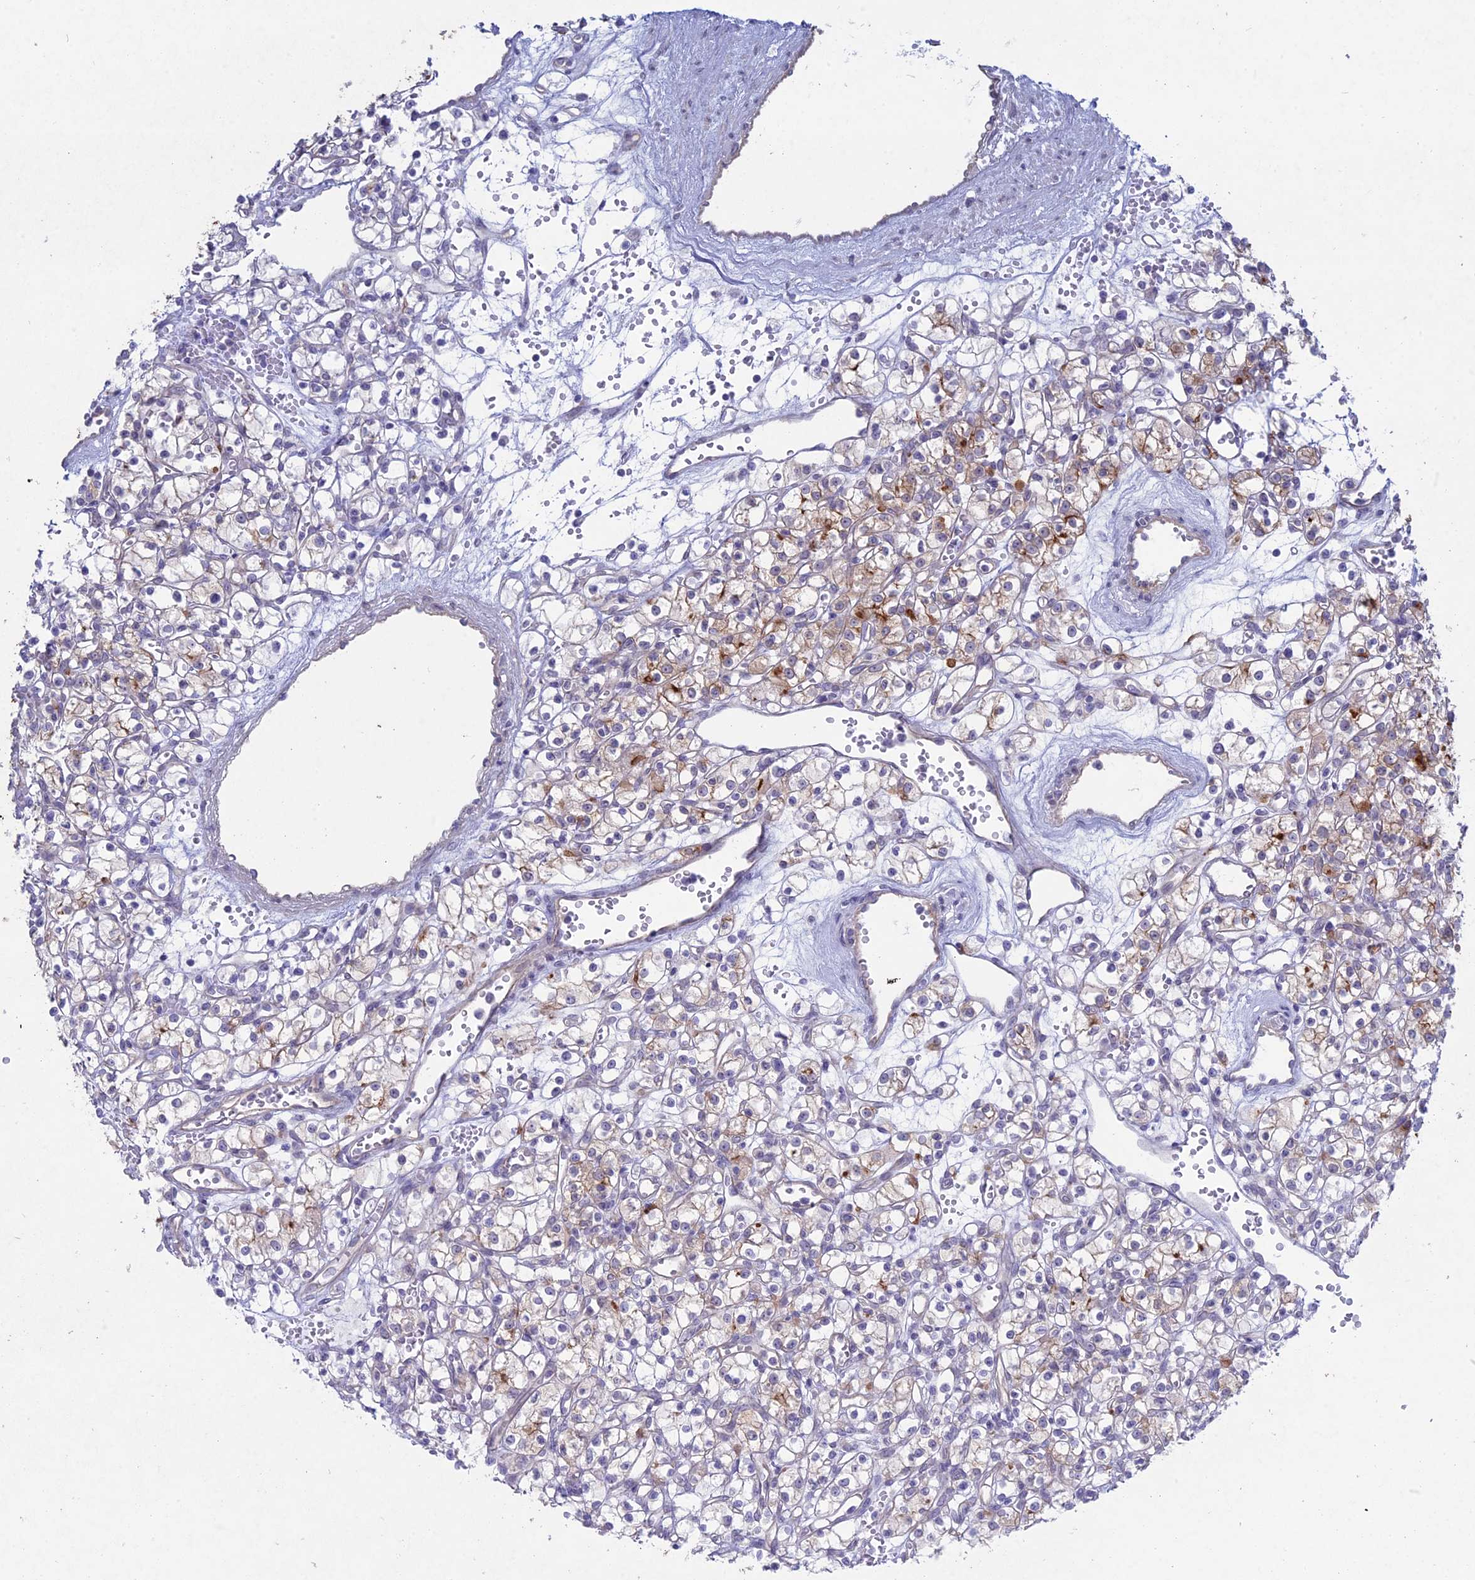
{"staining": {"intensity": "moderate", "quantity": "25%-75%", "location": "cytoplasmic/membranous"}, "tissue": "renal cancer", "cell_type": "Tumor cells", "image_type": "cancer", "snomed": [{"axis": "morphology", "description": "Adenocarcinoma, NOS"}, {"axis": "topography", "description": "Kidney"}], "caption": "DAB immunohistochemical staining of renal adenocarcinoma displays moderate cytoplasmic/membranous protein positivity in approximately 25%-75% of tumor cells.", "gene": "MYO5B", "patient": {"sex": "female", "age": 59}}